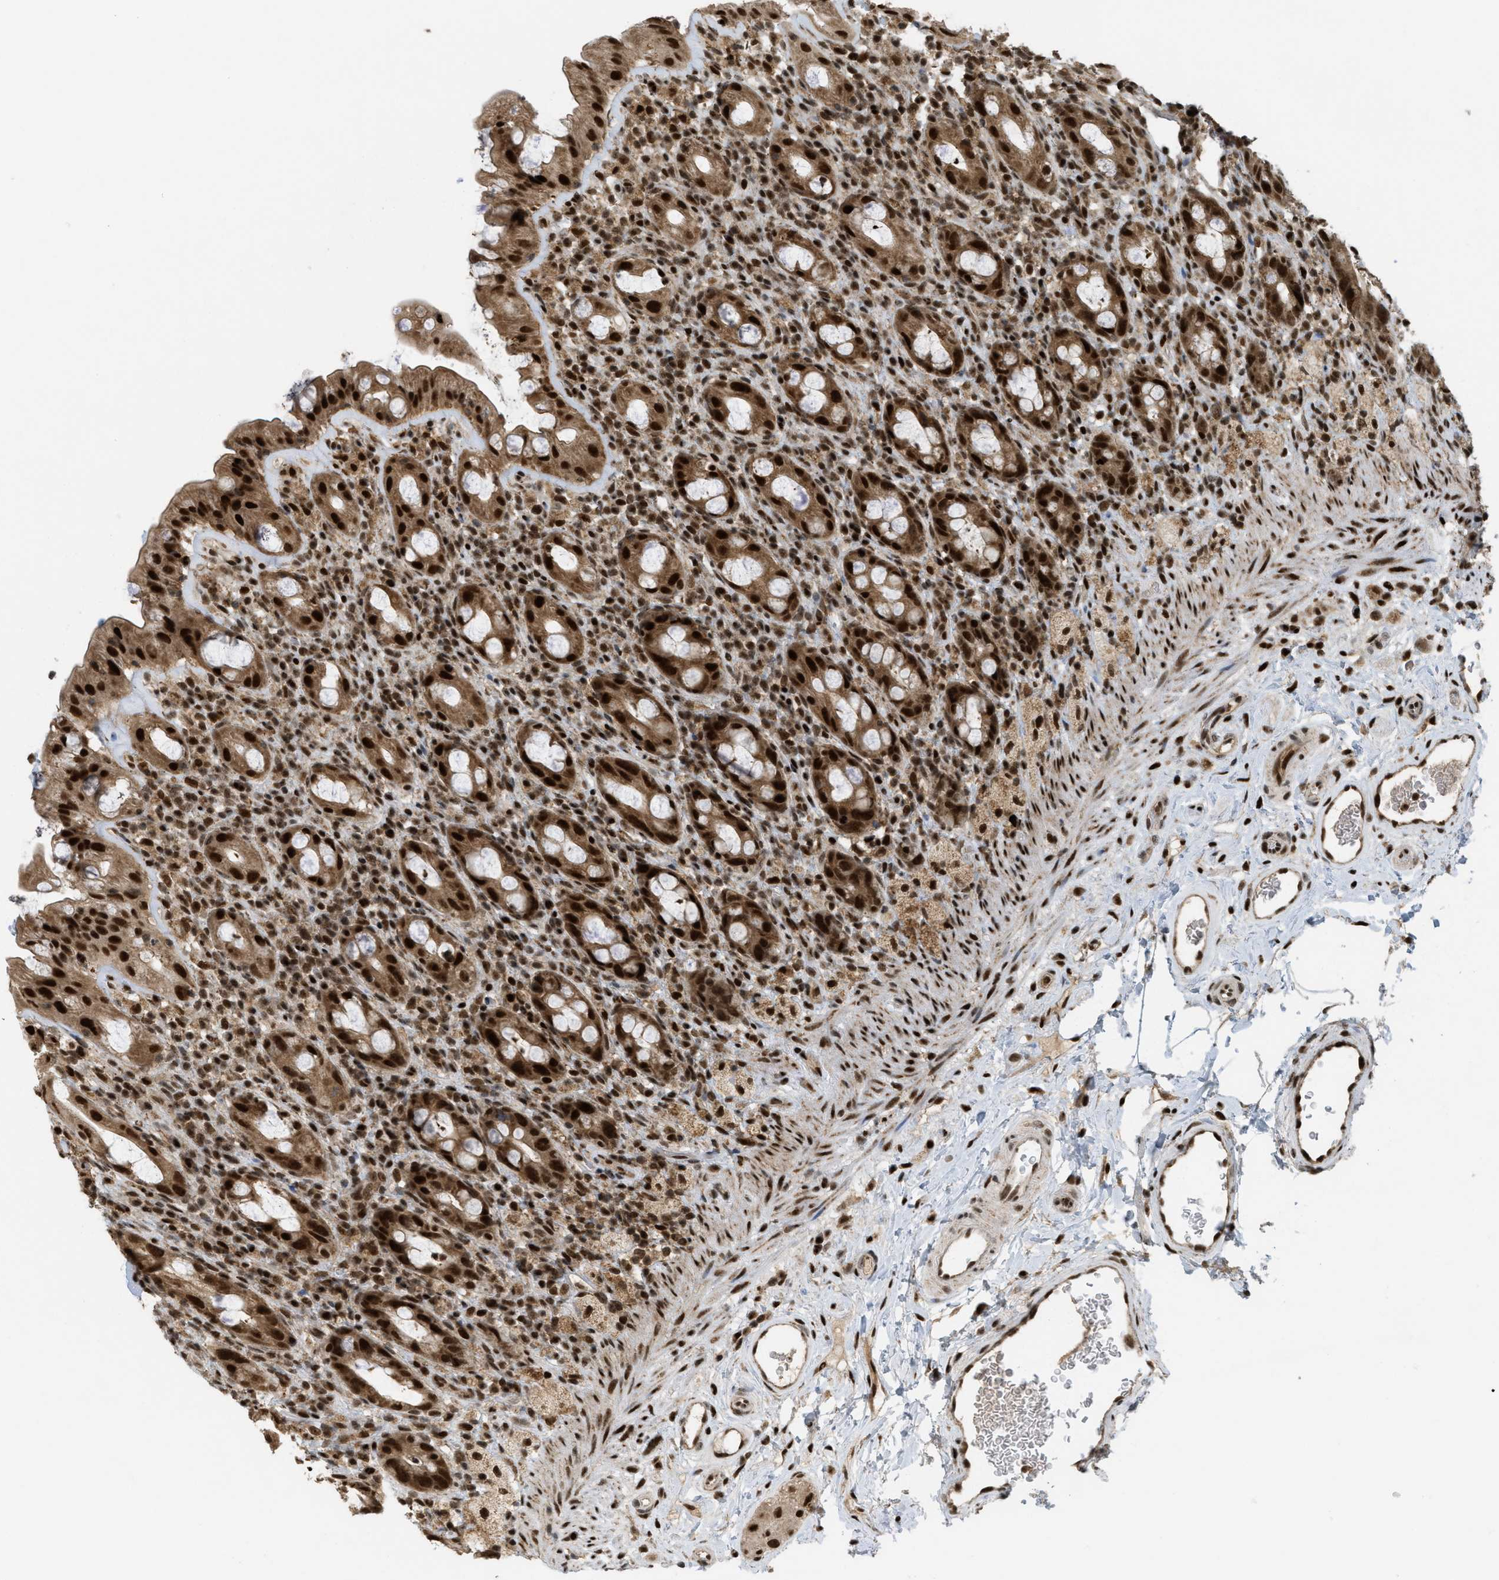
{"staining": {"intensity": "strong", "quantity": ">75%", "location": "cytoplasmic/membranous,nuclear"}, "tissue": "rectum", "cell_type": "Glandular cells", "image_type": "normal", "snomed": [{"axis": "morphology", "description": "Normal tissue, NOS"}, {"axis": "topography", "description": "Rectum"}], "caption": "Immunohistochemistry histopathology image of normal rectum: rectum stained using IHC demonstrates high levels of strong protein expression localized specifically in the cytoplasmic/membranous,nuclear of glandular cells, appearing as a cytoplasmic/membranous,nuclear brown color.", "gene": "TLK1", "patient": {"sex": "male", "age": 44}}